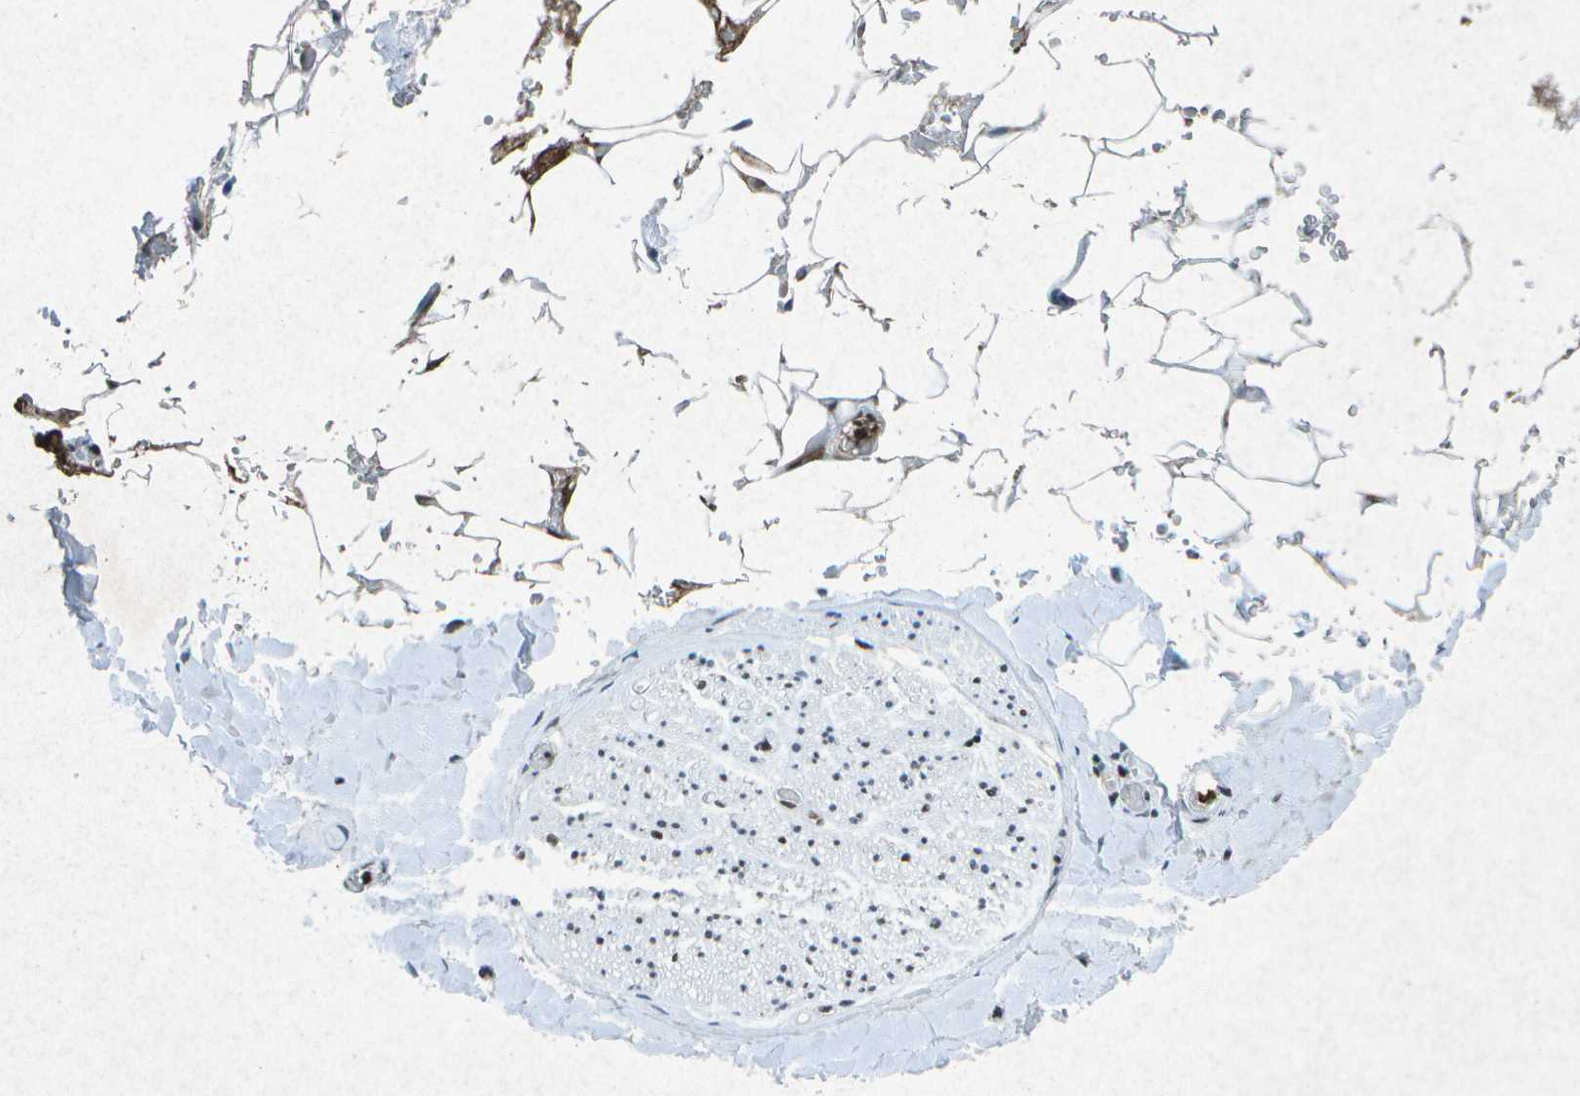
{"staining": {"intensity": "moderate", "quantity": "<25%", "location": "nuclear"}, "tissue": "adipose tissue", "cell_type": "Adipocytes", "image_type": "normal", "snomed": [{"axis": "morphology", "description": "Normal tissue, NOS"}, {"axis": "topography", "description": "Peripheral nerve tissue"}], "caption": "Adipose tissue stained with a brown dye reveals moderate nuclear positive positivity in approximately <25% of adipocytes.", "gene": "MTA2", "patient": {"sex": "male", "age": 70}}